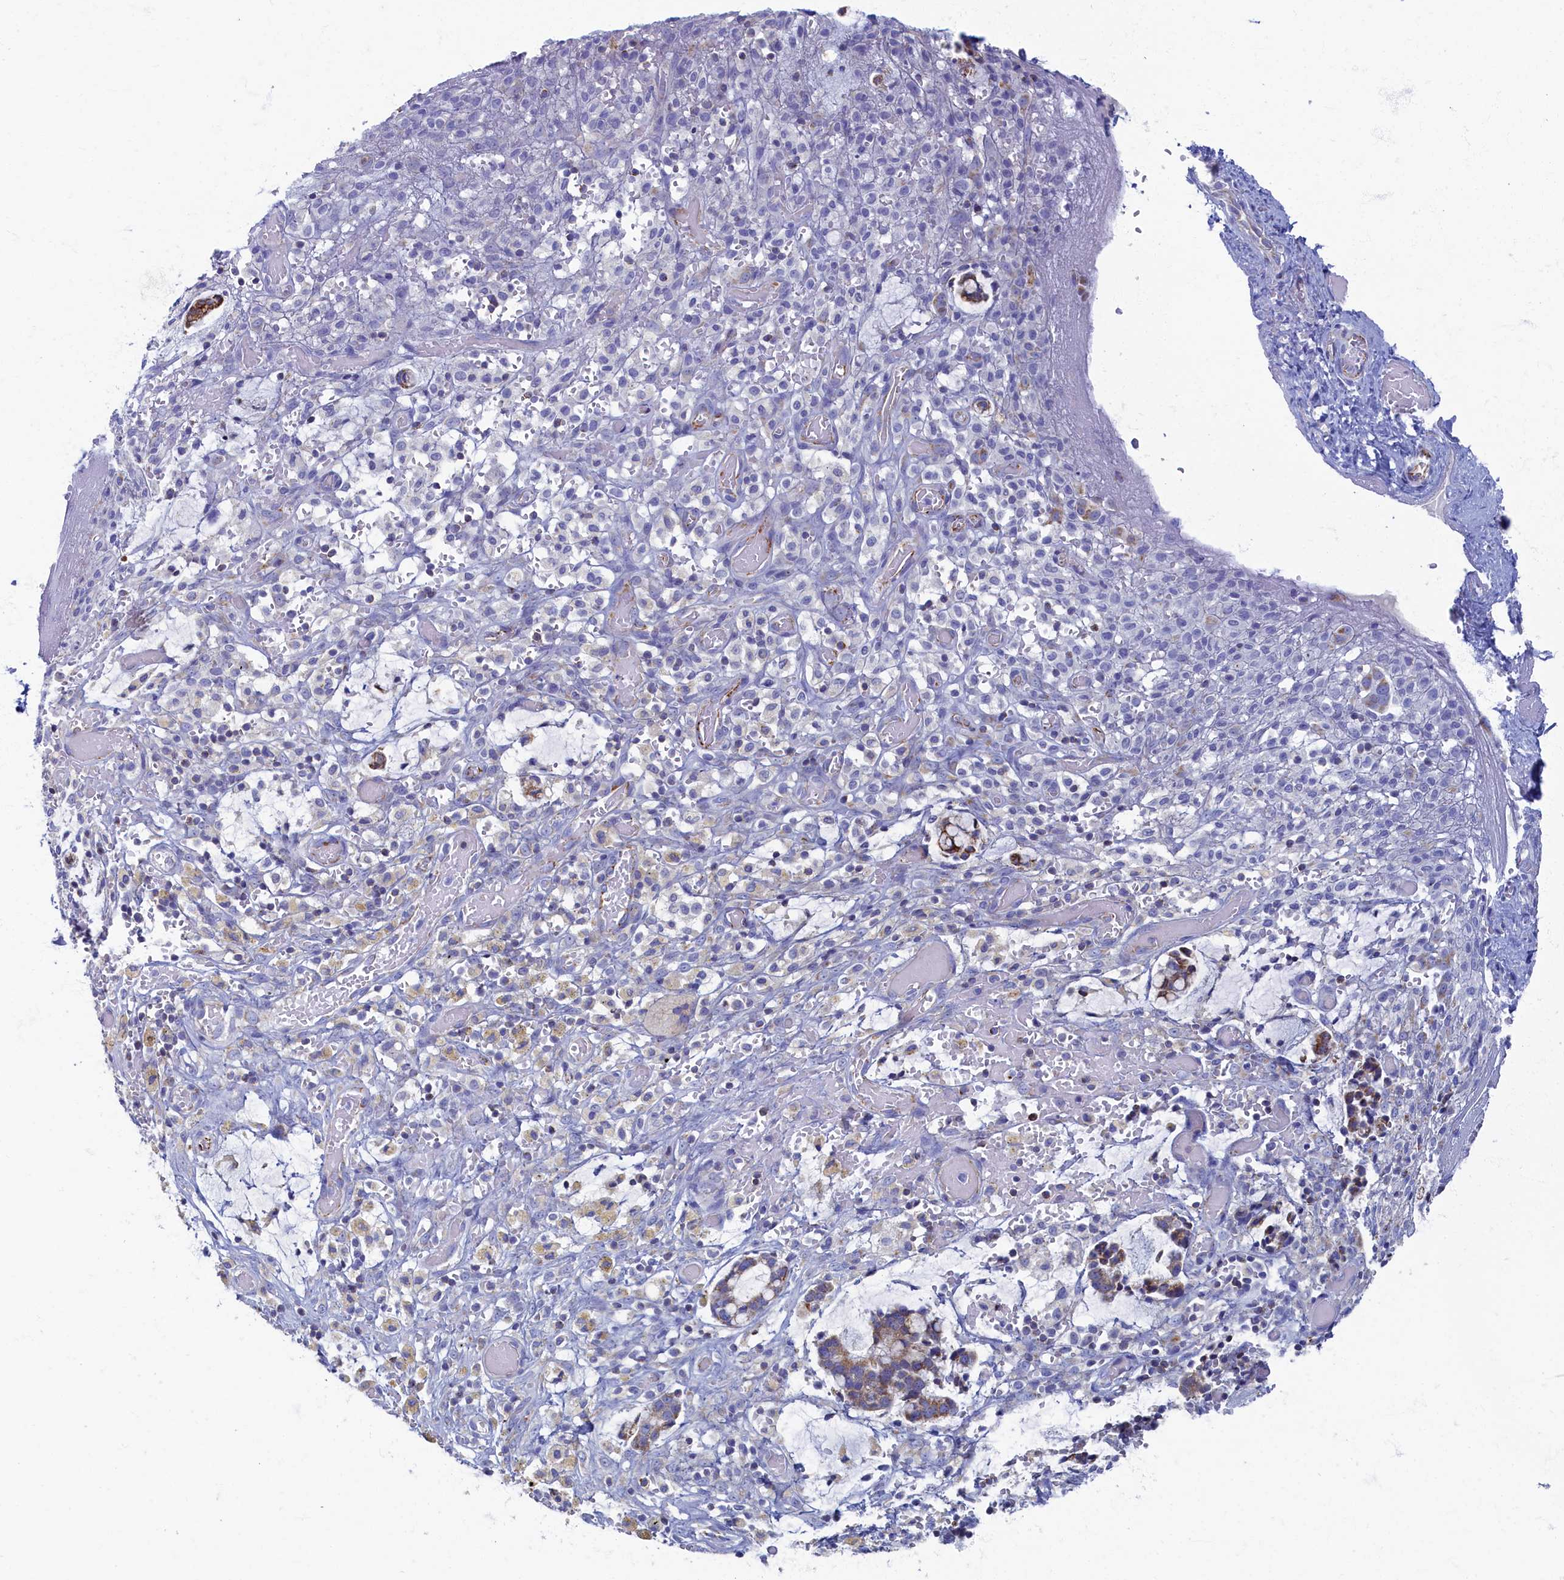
{"staining": {"intensity": "negative", "quantity": "none", "location": "none"}, "tissue": "smooth muscle", "cell_type": "Smooth muscle cells", "image_type": "normal", "snomed": [{"axis": "morphology", "description": "Normal tissue, NOS"}, {"axis": "morphology", "description": "Adenocarcinoma, NOS"}, {"axis": "topography", "description": "Colon"}, {"axis": "topography", "description": "Peripheral nerve tissue"}], "caption": "The IHC micrograph has no significant staining in smooth muscle cells of smooth muscle. (DAB IHC, high magnification).", "gene": "OCIAD2", "patient": {"sex": "male", "age": 14}}